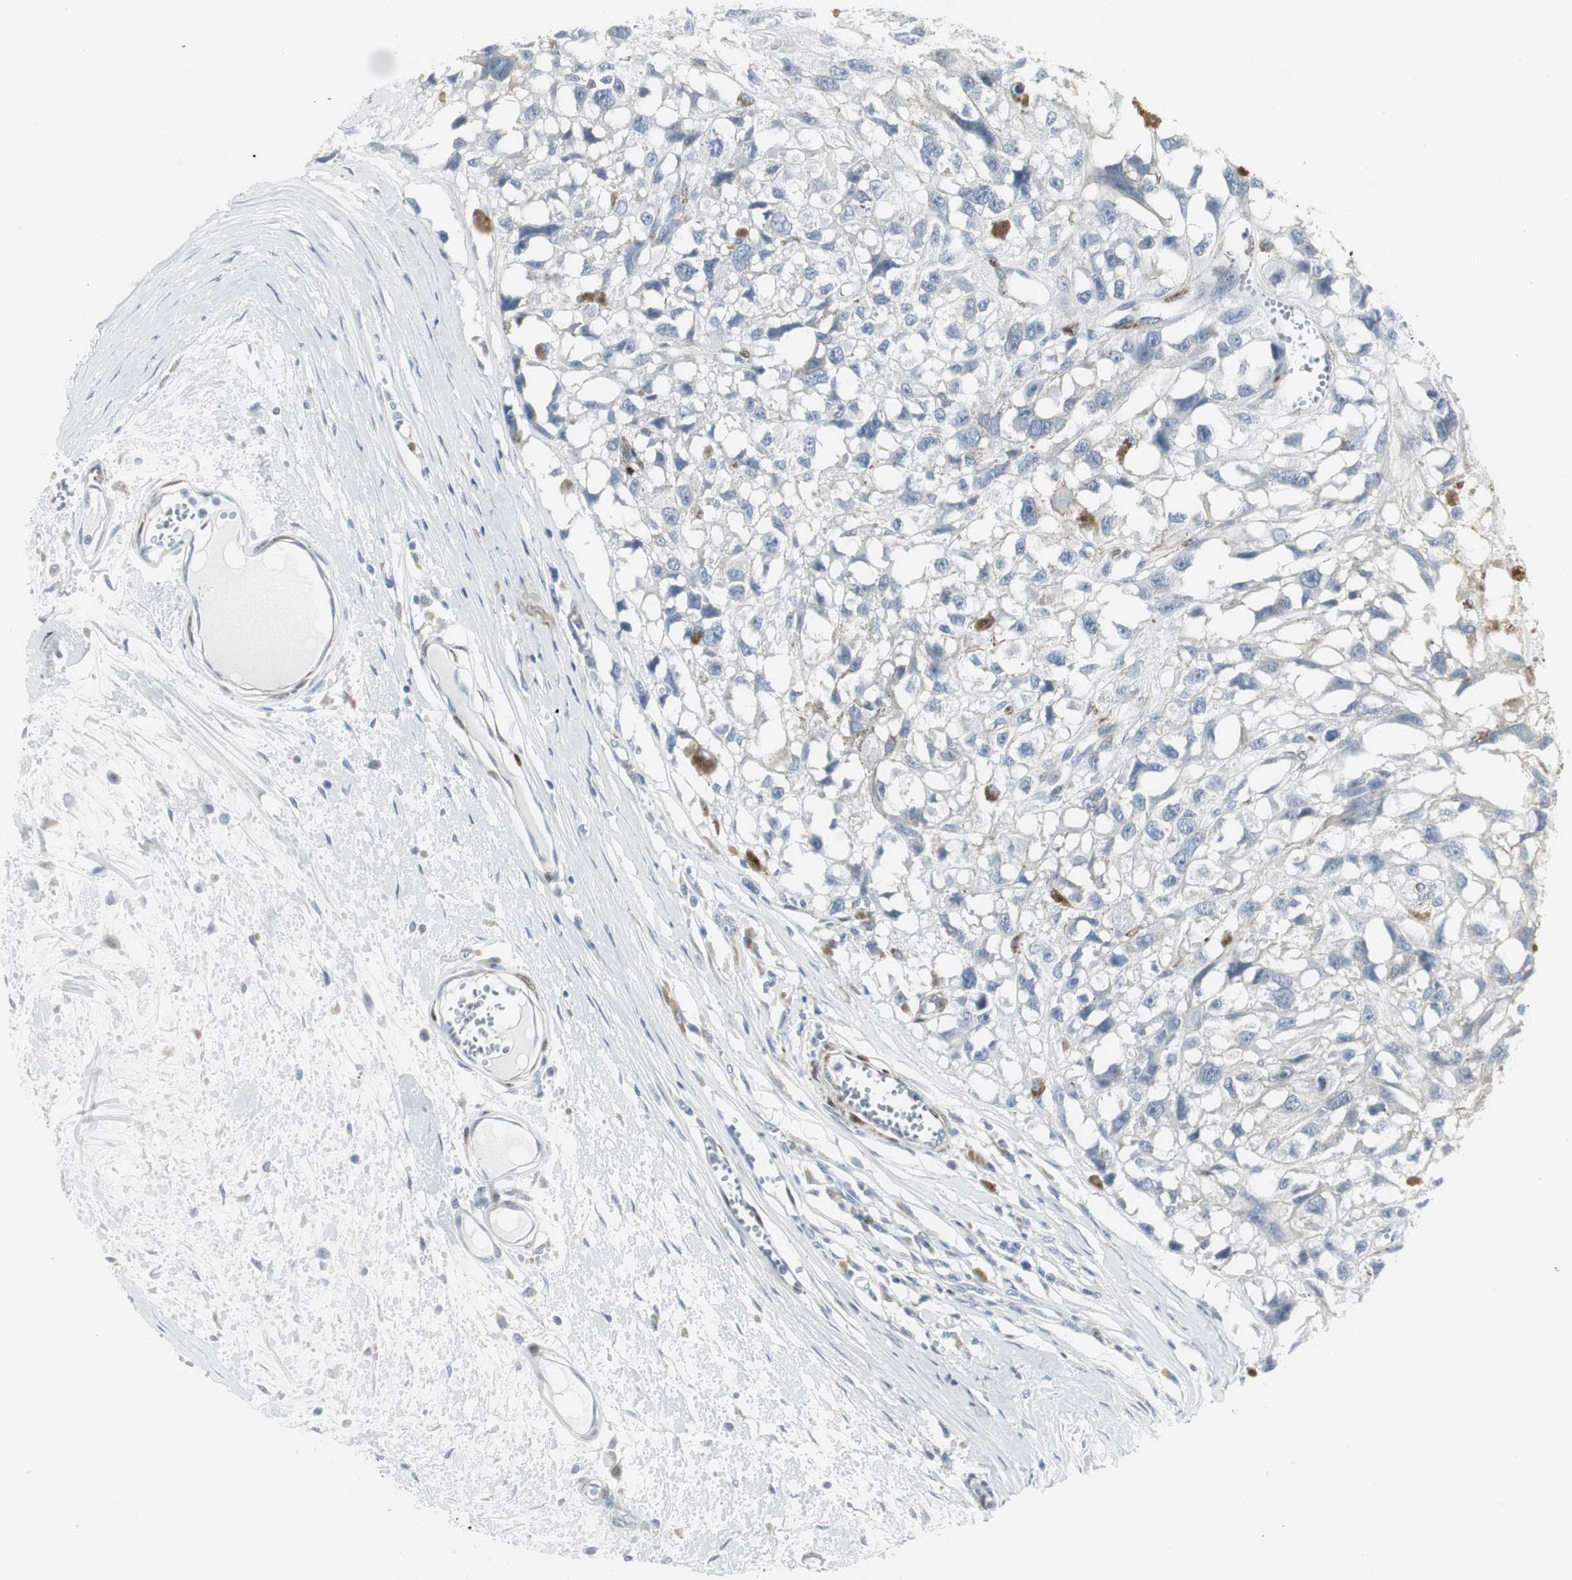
{"staining": {"intensity": "weak", "quantity": "<25%", "location": "cytoplasmic/membranous"}, "tissue": "melanoma", "cell_type": "Tumor cells", "image_type": "cancer", "snomed": [{"axis": "morphology", "description": "Malignant melanoma, Metastatic site"}, {"axis": "topography", "description": "Lymph node"}], "caption": "Melanoma was stained to show a protein in brown. There is no significant positivity in tumor cells.", "gene": "PPP1R14A", "patient": {"sex": "male", "age": 59}}